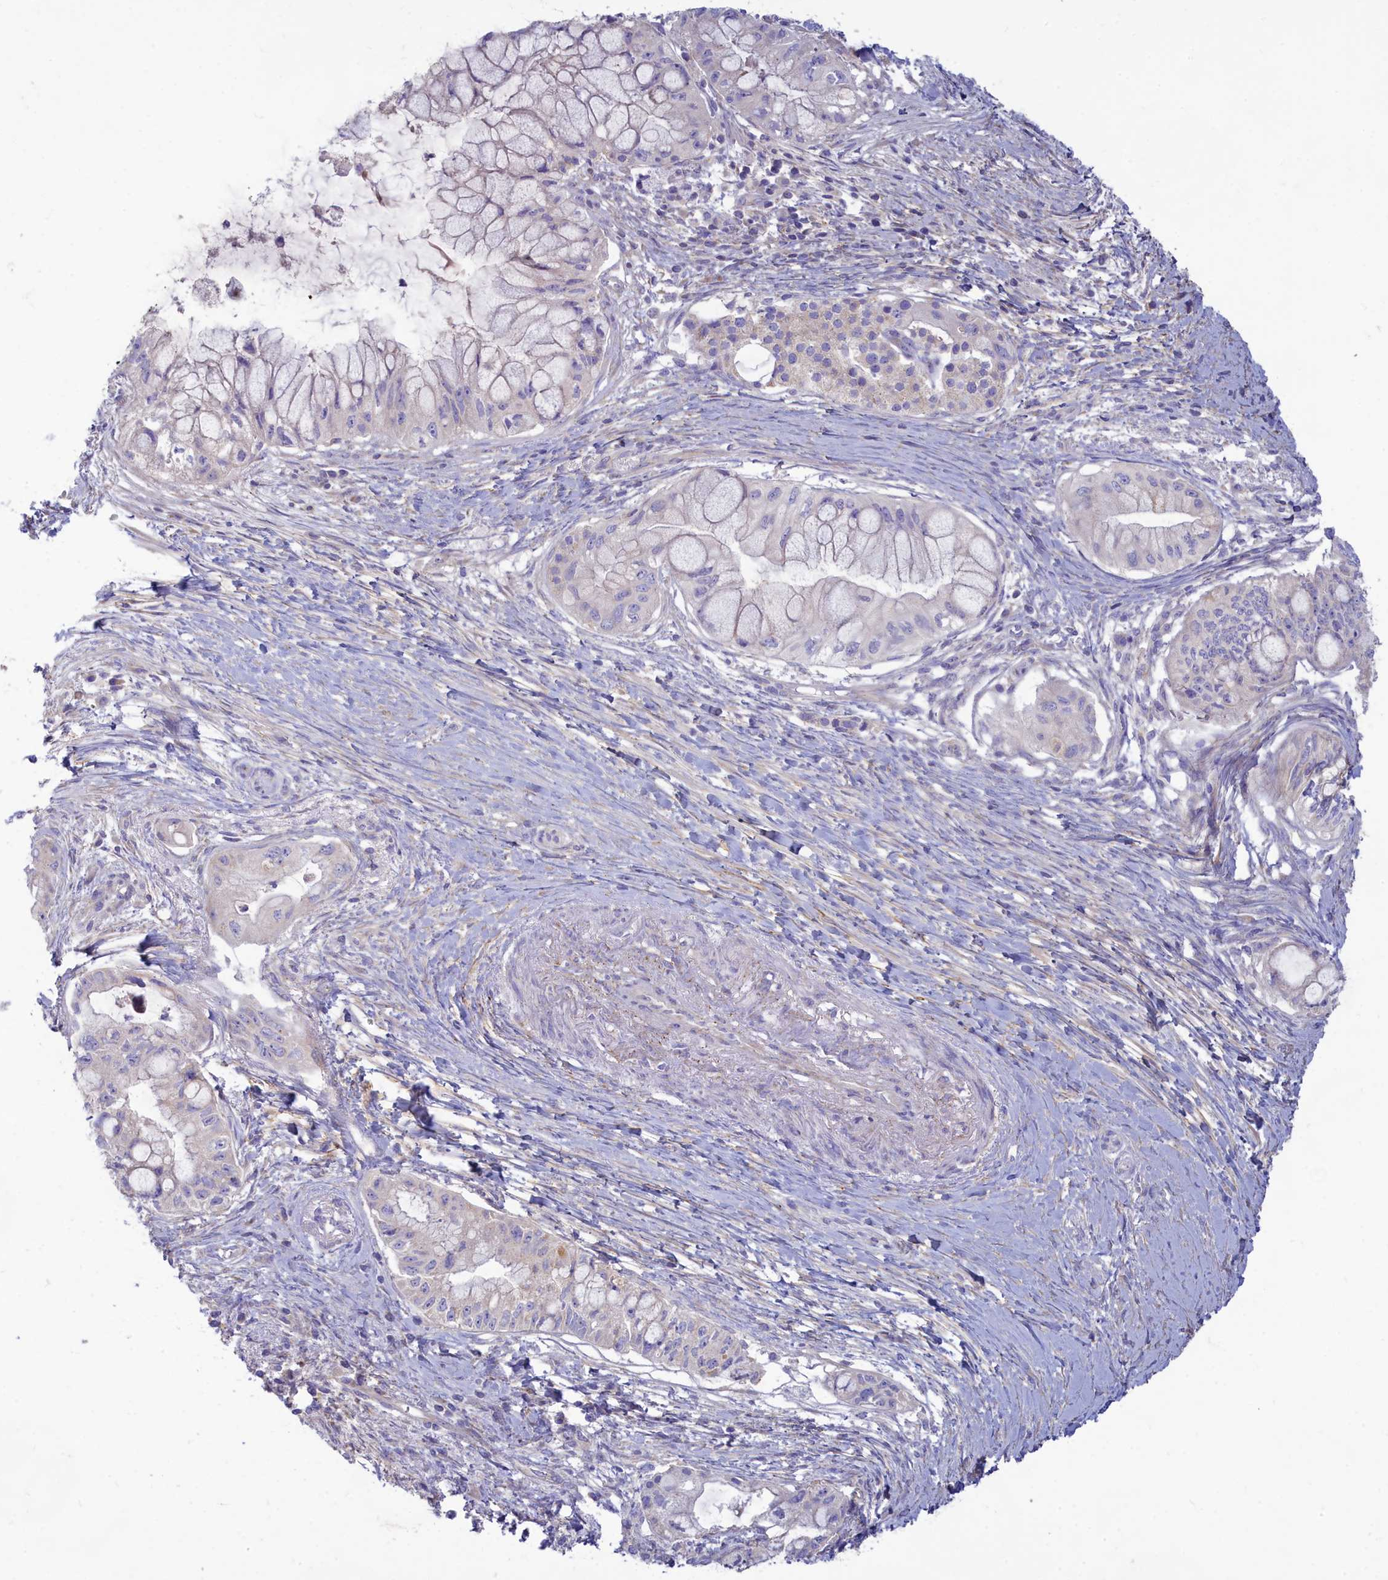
{"staining": {"intensity": "negative", "quantity": "none", "location": "none"}, "tissue": "pancreatic cancer", "cell_type": "Tumor cells", "image_type": "cancer", "snomed": [{"axis": "morphology", "description": "Adenocarcinoma, NOS"}, {"axis": "topography", "description": "Pancreas"}], "caption": "This is a photomicrograph of IHC staining of pancreatic adenocarcinoma, which shows no staining in tumor cells.", "gene": "TMEM30B", "patient": {"sex": "male", "age": 48}}